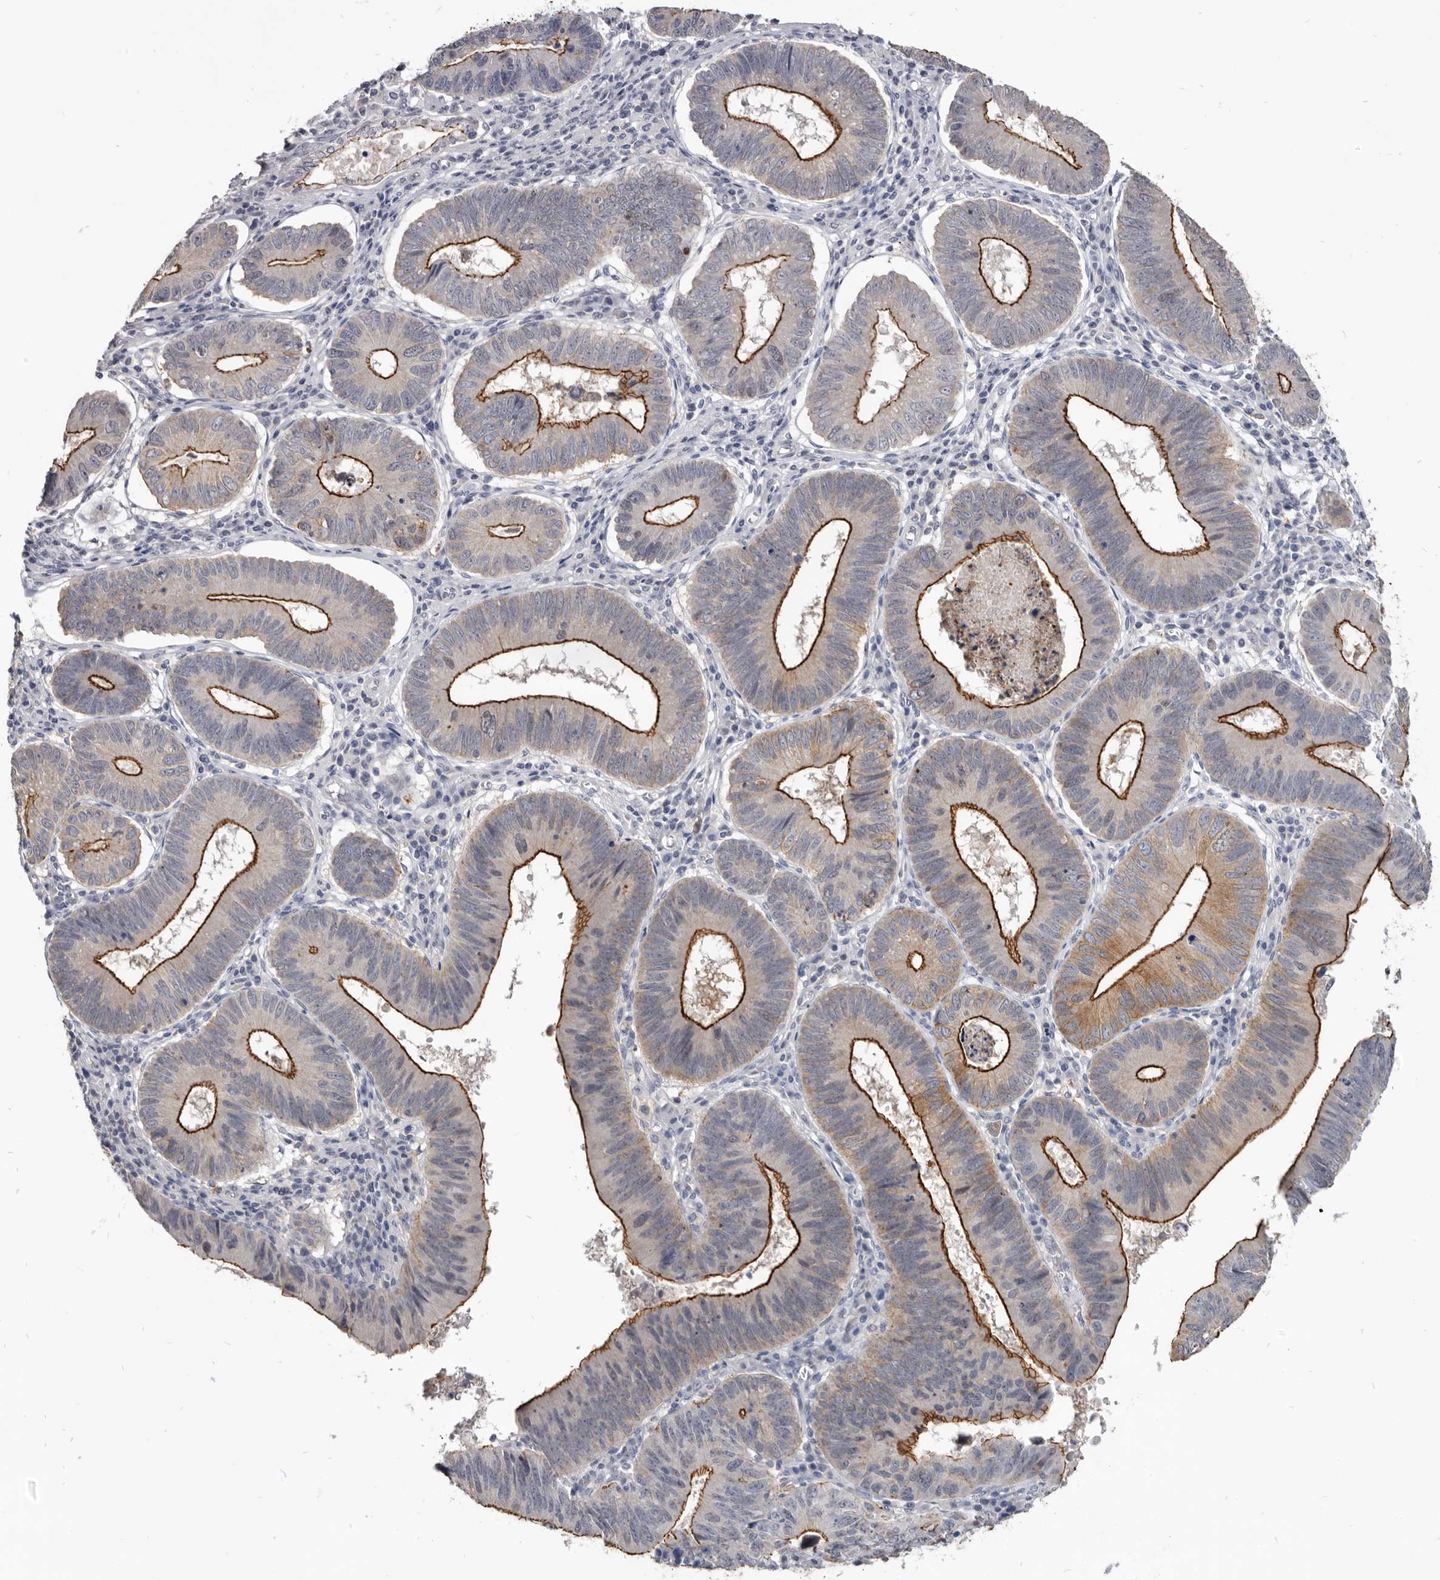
{"staining": {"intensity": "strong", "quantity": "25%-75%", "location": "cytoplasmic/membranous"}, "tissue": "stomach cancer", "cell_type": "Tumor cells", "image_type": "cancer", "snomed": [{"axis": "morphology", "description": "Adenocarcinoma, NOS"}, {"axis": "topography", "description": "Stomach"}], "caption": "This is an image of immunohistochemistry staining of stomach adenocarcinoma, which shows strong staining in the cytoplasmic/membranous of tumor cells.", "gene": "CGN", "patient": {"sex": "male", "age": 59}}